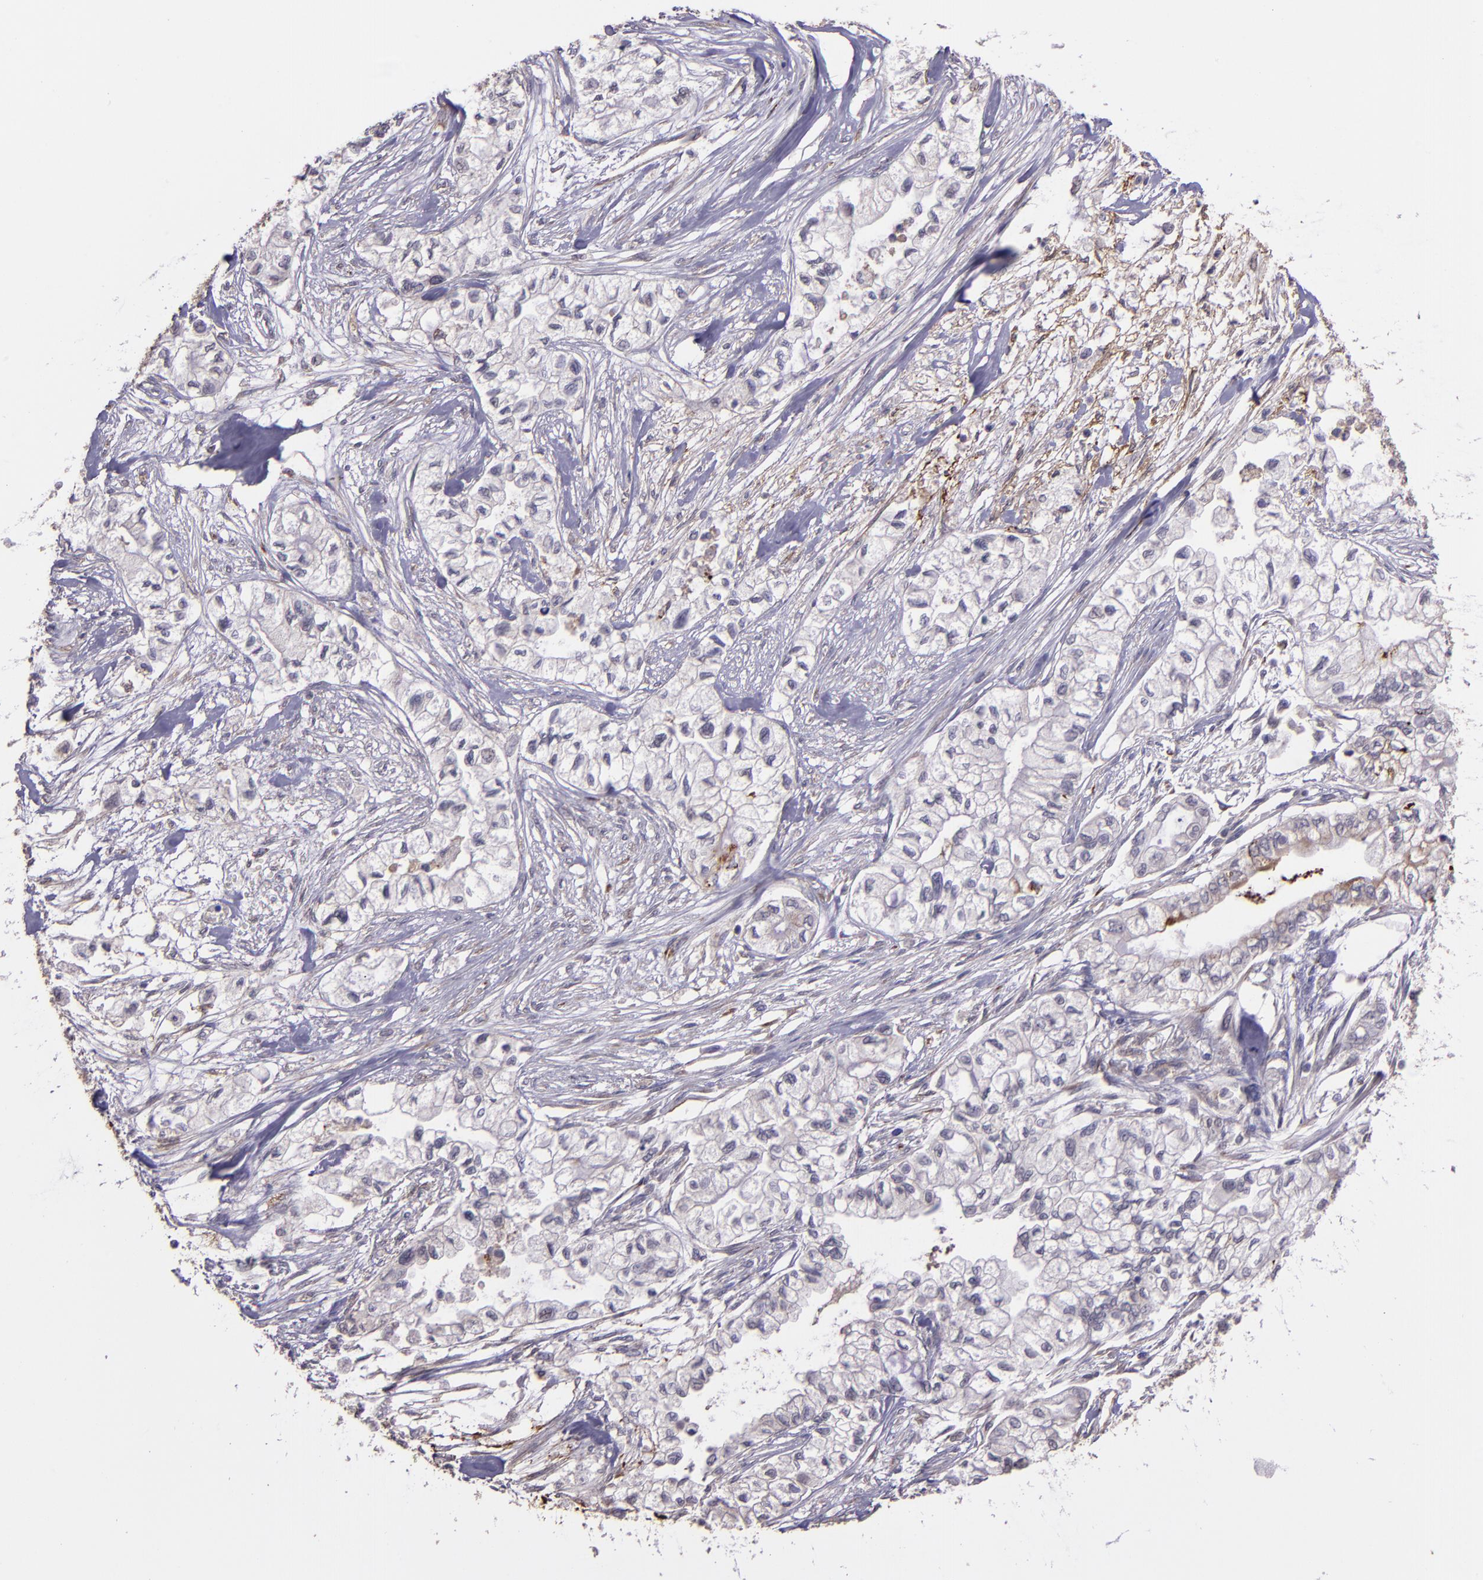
{"staining": {"intensity": "negative", "quantity": "none", "location": "none"}, "tissue": "pancreatic cancer", "cell_type": "Tumor cells", "image_type": "cancer", "snomed": [{"axis": "morphology", "description": "Adenocarcinoma, NOS"}, {"axis": "topography", "description": "Pancreas"}], "caption": "Protein analysis of pancreatic cancer displays no significant positivity in tumor cells. (DAB immunohistochemistry (IHC) with hematoxylin counter stain).", "gene": "TAF7L", "patient": {"sex": "male", "age": 79}}